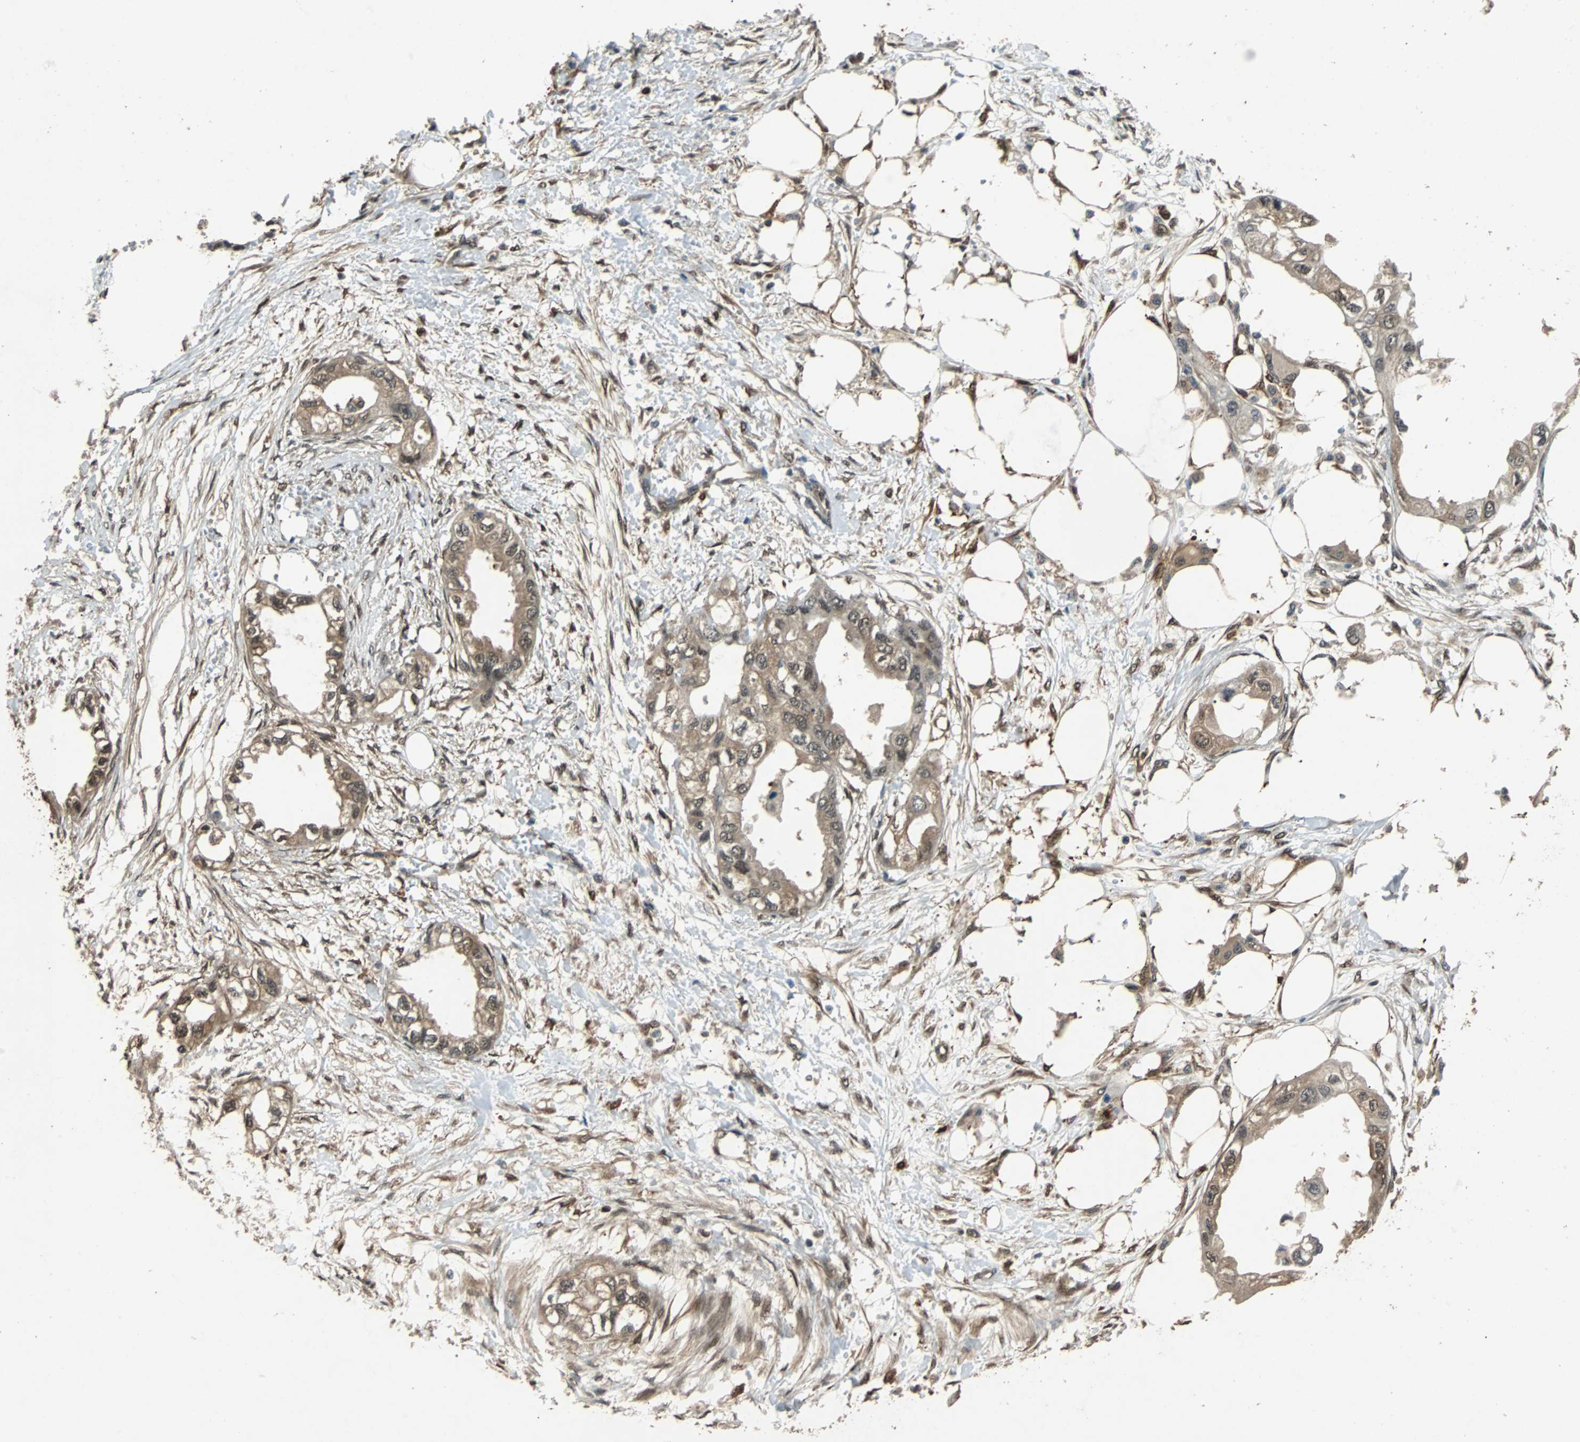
{"staining": {"intensity": "moderate", "quantity": ">75%", "location": "cytoplasmic/membranous"}, "tissue": "endometrial cancer", "cell_type": "Tumor cells", "image_type": "cancer", "snomed": [{"axis": "morphology", "description": "Adenocarcinoma, NOS"}, {"axis": "topography", "description": "Endometrium"}], "caption": "The histopathology image displays staining of endometrial cancer (adenocarcinoma), revealing moderate cytoplasmic/membranous protein positivity (brown color) within tumor cells. Nuclei are stained in blue.", "gene": "PRDX6", "patient": {"sex": "female", "age": 67}}